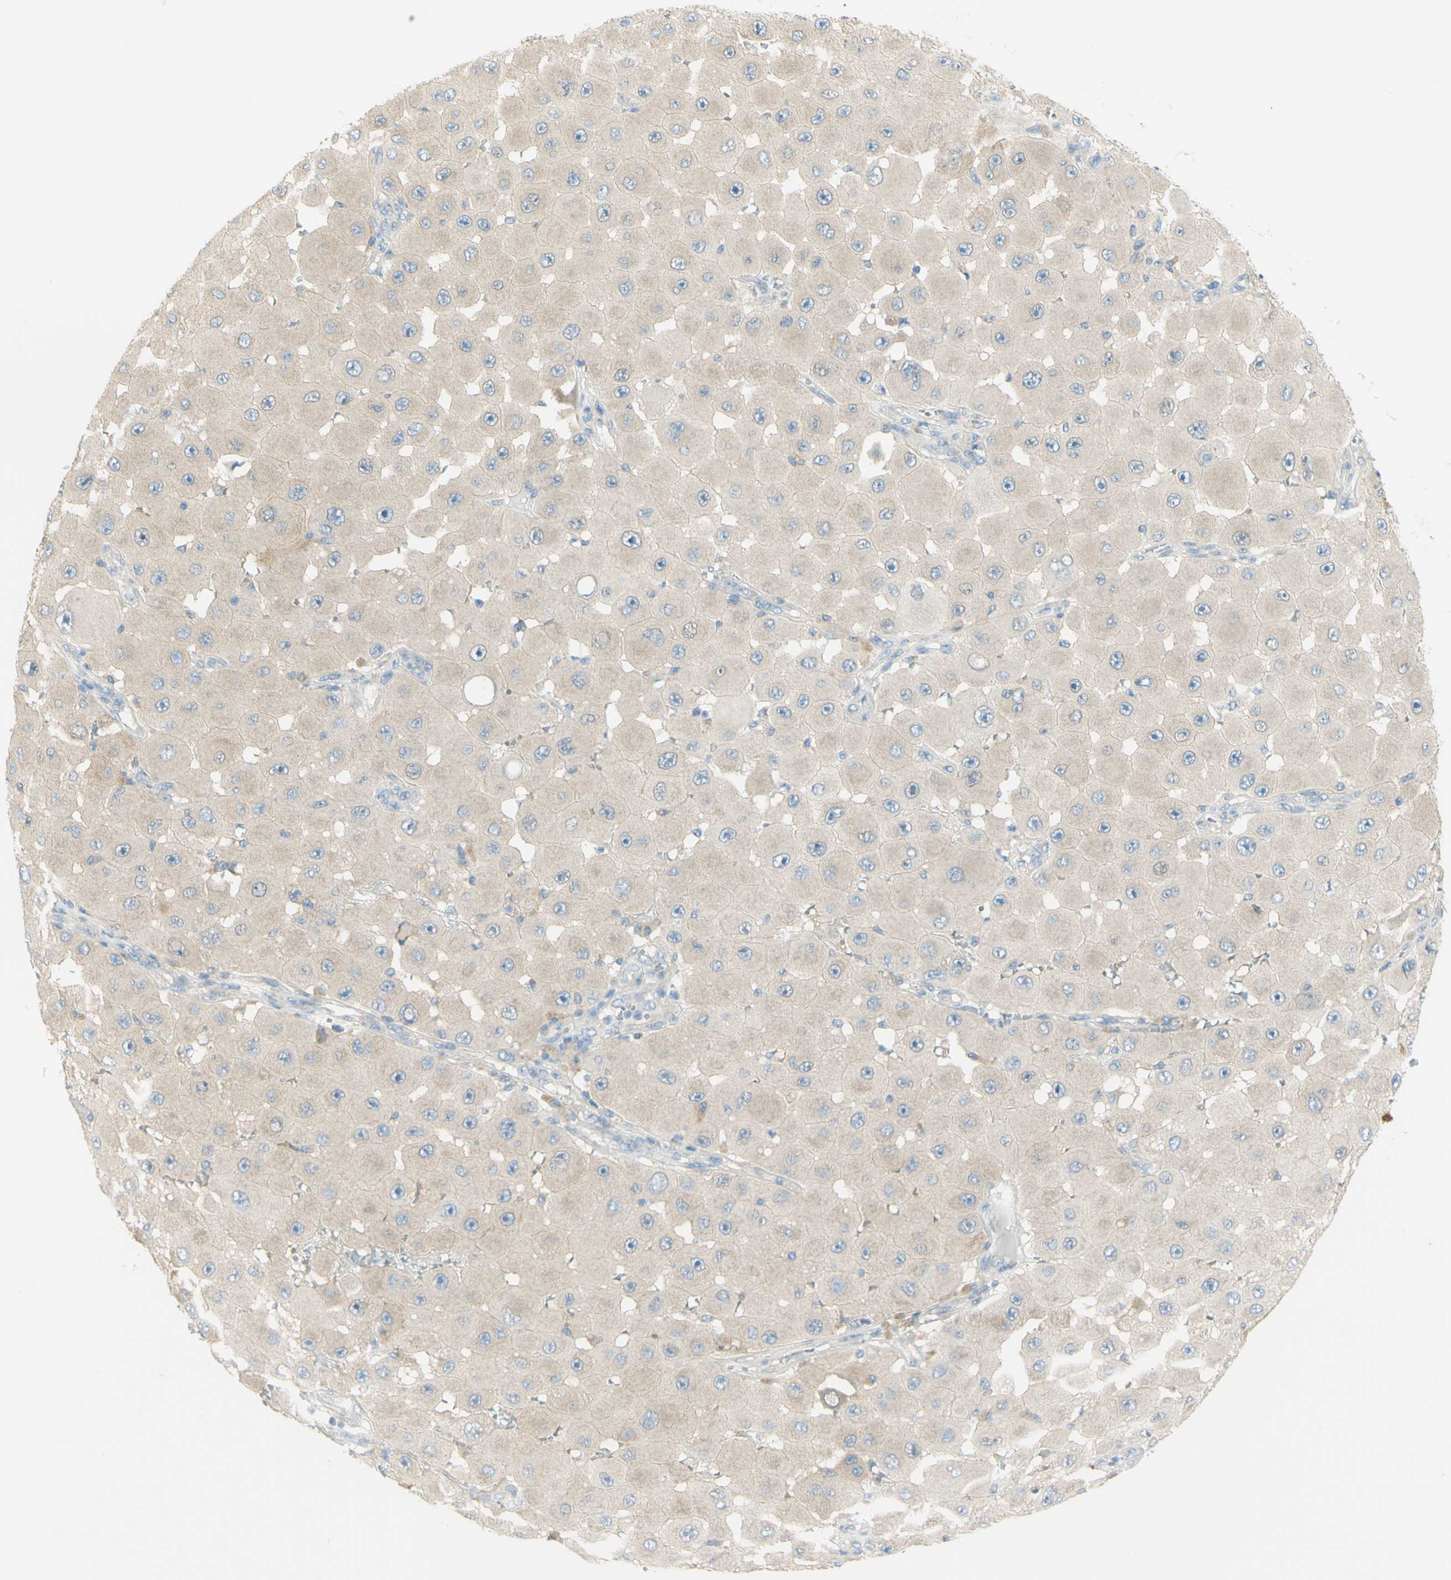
{"staining": {"intensity": "negative", "quantity": "none", "location": "none"}, "tissue": "melanoma", "cell_type": "Tumor cells", "image_type": "cancer", "snomed": [{"axis": "morphology", "description": "Malignant melanoma, NOS"}, {"axis": "topography", "description": "Skin"}], "caption": "Immunohistochemistry image of neoplastic tissue: malignant melanoma stained with DAB displays no significant protein staining in tumor cells.", "gene": "GCNT3", "patient": {"sex": "female", "age": 81}}